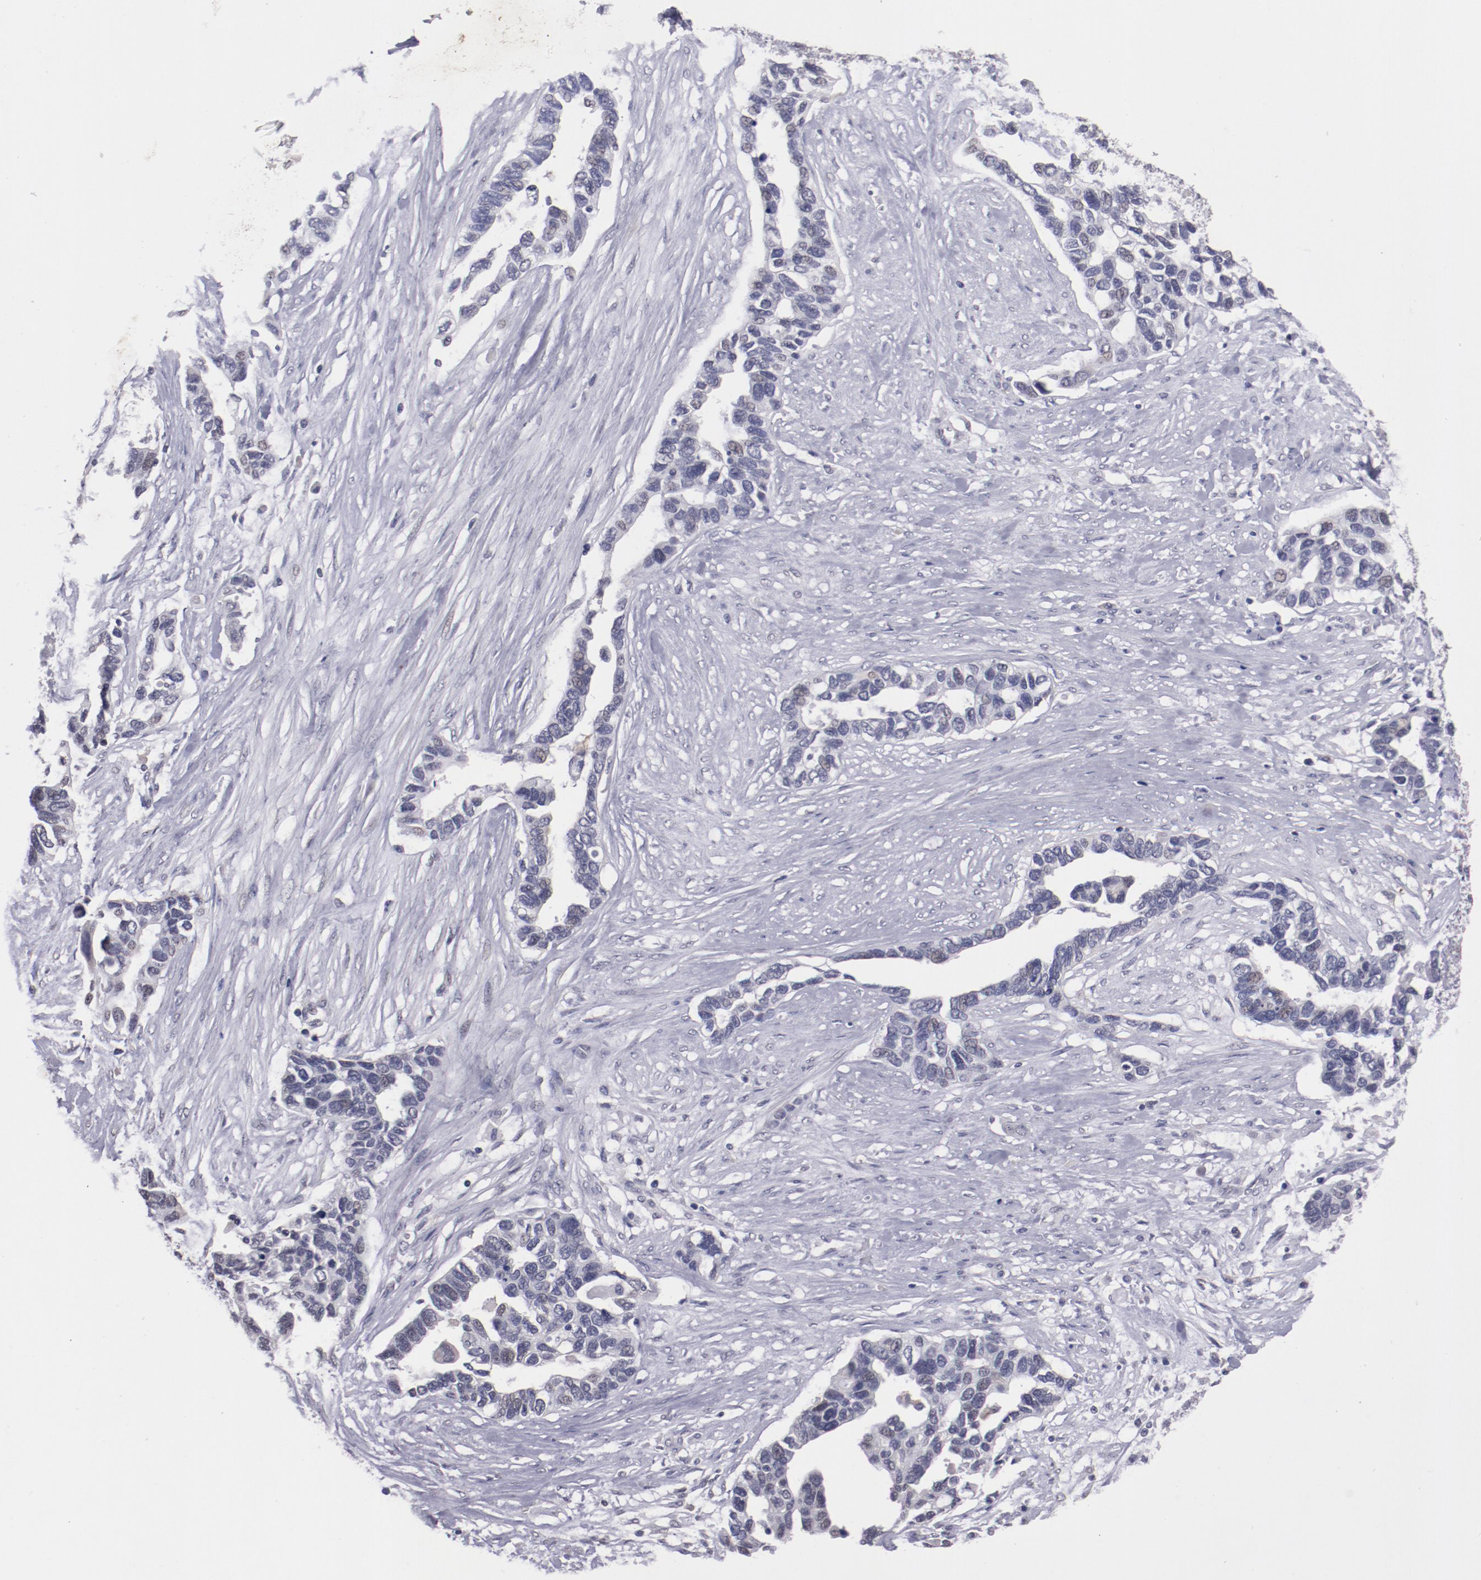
{"staining": {"intensity": "weak", "quantity": "<25%", "location": "nuclear"}, "tissue": "ovarian cancer", "cell_type": "Tumor cells", "image_type": "cancer", "snomed": [{"axis": "morphology", "description": "Cystadenocarcinoma, serous, NOS"}, {"axis": "topography", "description": "Ovary"}], "caption": "Ovarian cancer (serous cystadenocarcinoma) stained for a protein using IHC displays no positivity tumor cells.", "gene": "NRXN3", "patient": {"sex": "female", "age": 54}}